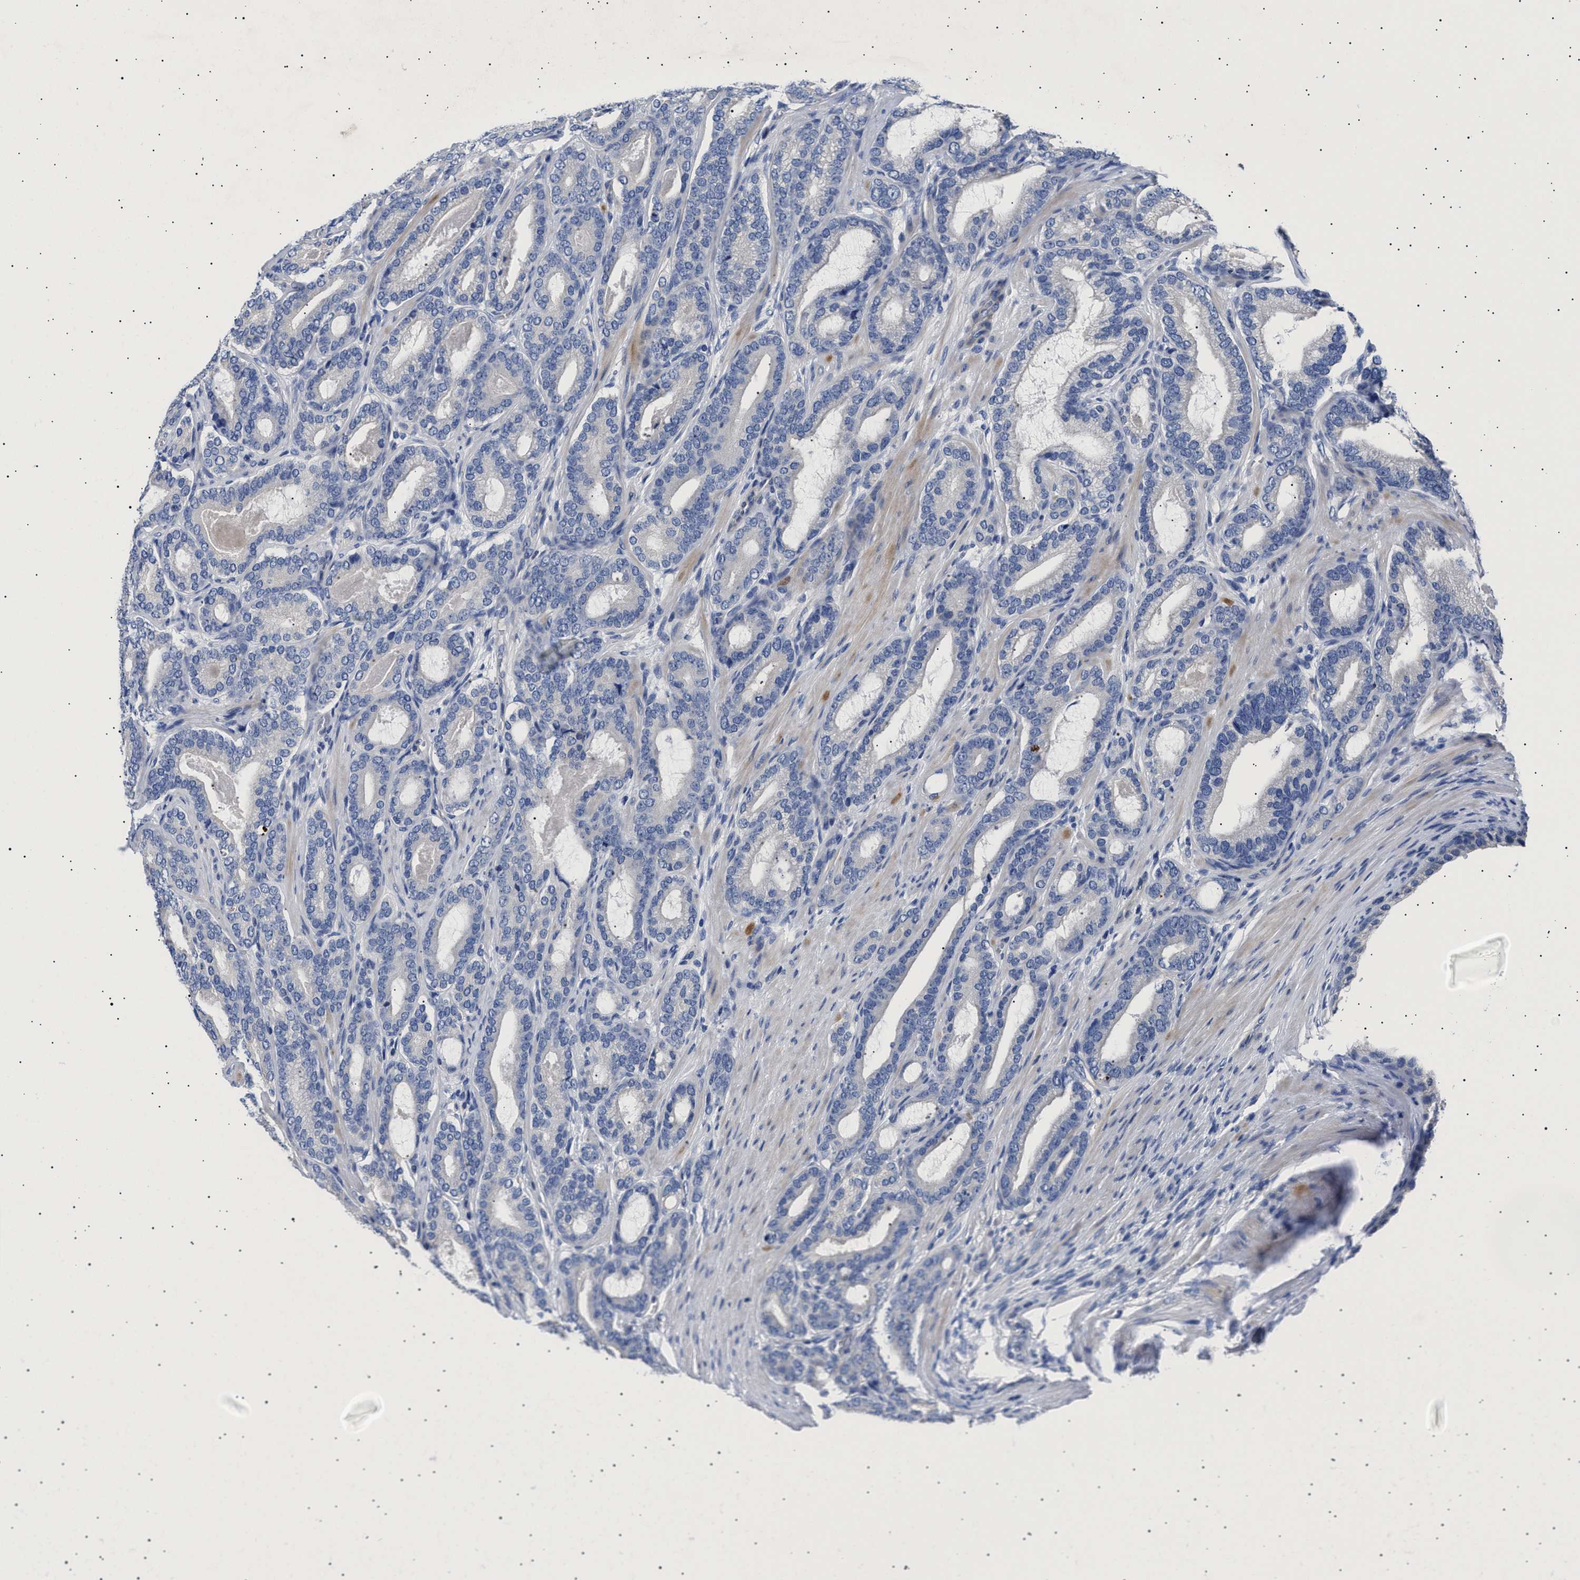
{"staining": {"intensity": "negative", "quantity": "none", "location": "none"}, "tissue": "prostate cancer", "cell_type": "Tumor cells", "image_type": "cancer", "snomed": [{"axis": "morphology", "description": "Adenocarcinoma, High grade"}, {"axis": "topography", "description": "Prostate"}], "caption": "This is a photomicrograph of immunohistochemistry staining of adenocarcinoma (high-grade) (prostate), which shows no positivity in tumor cells.", "gene": "HEMGN", "patient": {"sex": "male", "age": 60}}